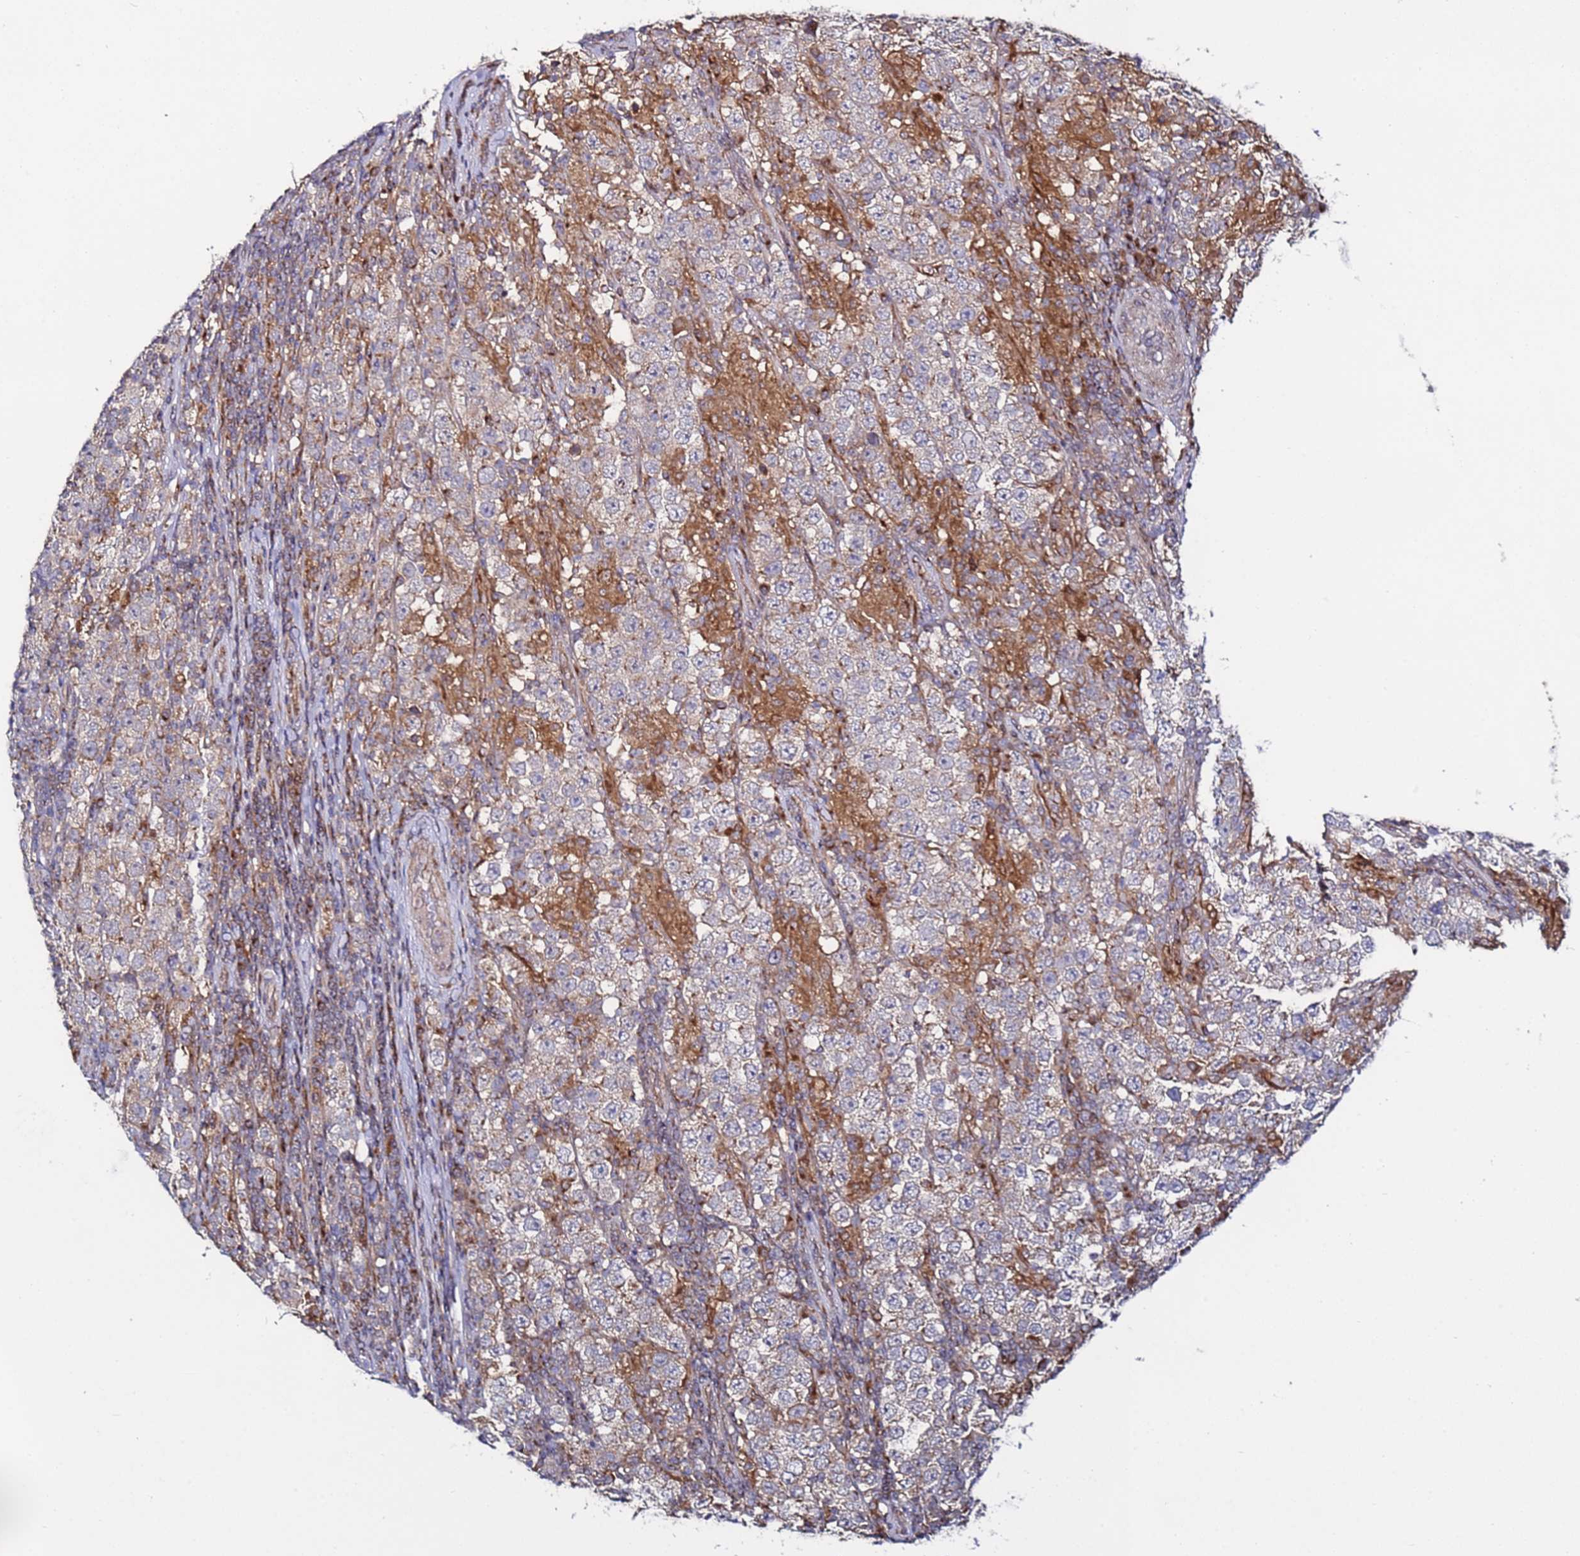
{"staining": {"intensity": "negative", "quantity": "none", "location": "none"}, "tissue": "testis cancer", "cell_type": "Tumor cells", "image_type": "cancer", "snomed": [{"axis": "morphology", "description": "Normal tissue, NOS"}, {"axis": "morphology", "description": "Urothelial carcinoma, High grade"}, {"axis": "morphology", "description": "Seminoma, NOS"}, {"axis": "morphology", "description": "Carcinoma, Embryonal, NOS"}, {"axis": "topography", "description": "Urinary bladder"}, {"axis": "topography", "description": "Testis"}], "caption": "The IHC micrograph has no significant positivity in tumor cells of testis embryonal carcinoma tissue.", "gene": "TMEM176B", "patient": {"sex": "male", "age": 41}}